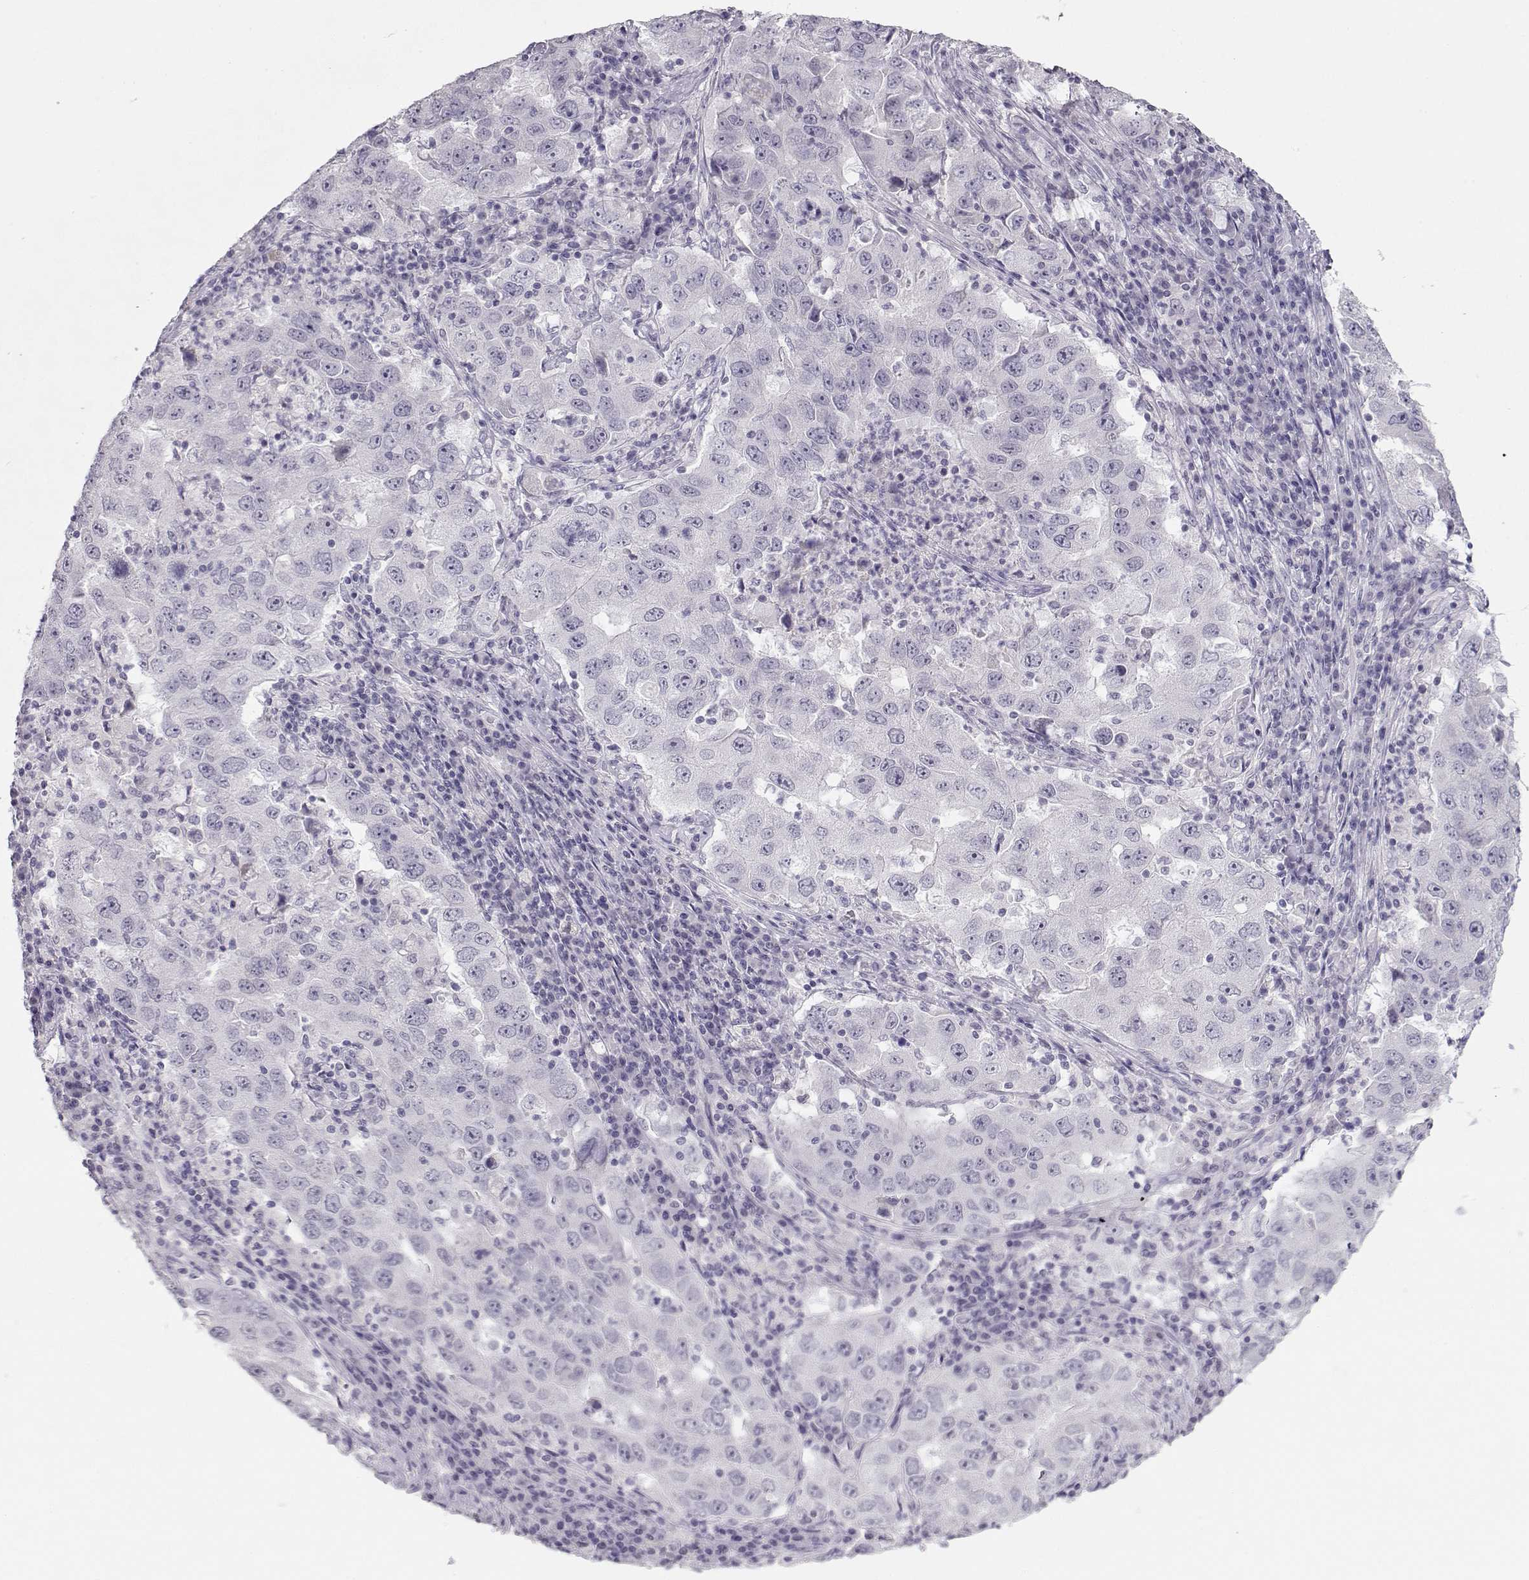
{"staining": {"intensity": "negative", "quantity": "none", "location": "none"}, "tissue": "lung cancer", "cell_type": "Tumor cells", "image_type": "cancer", "snomed": [{"axis": "morphology", "description": "Adenocarcinoma, NOS"}, {"axis": "topography", "description": "Lung"}], "caption": "There is no significant expression in tumor cells of lung adenocarcinoma.", "gene": "IMPG1", "patient": {"sex": "male", "age": 73}}